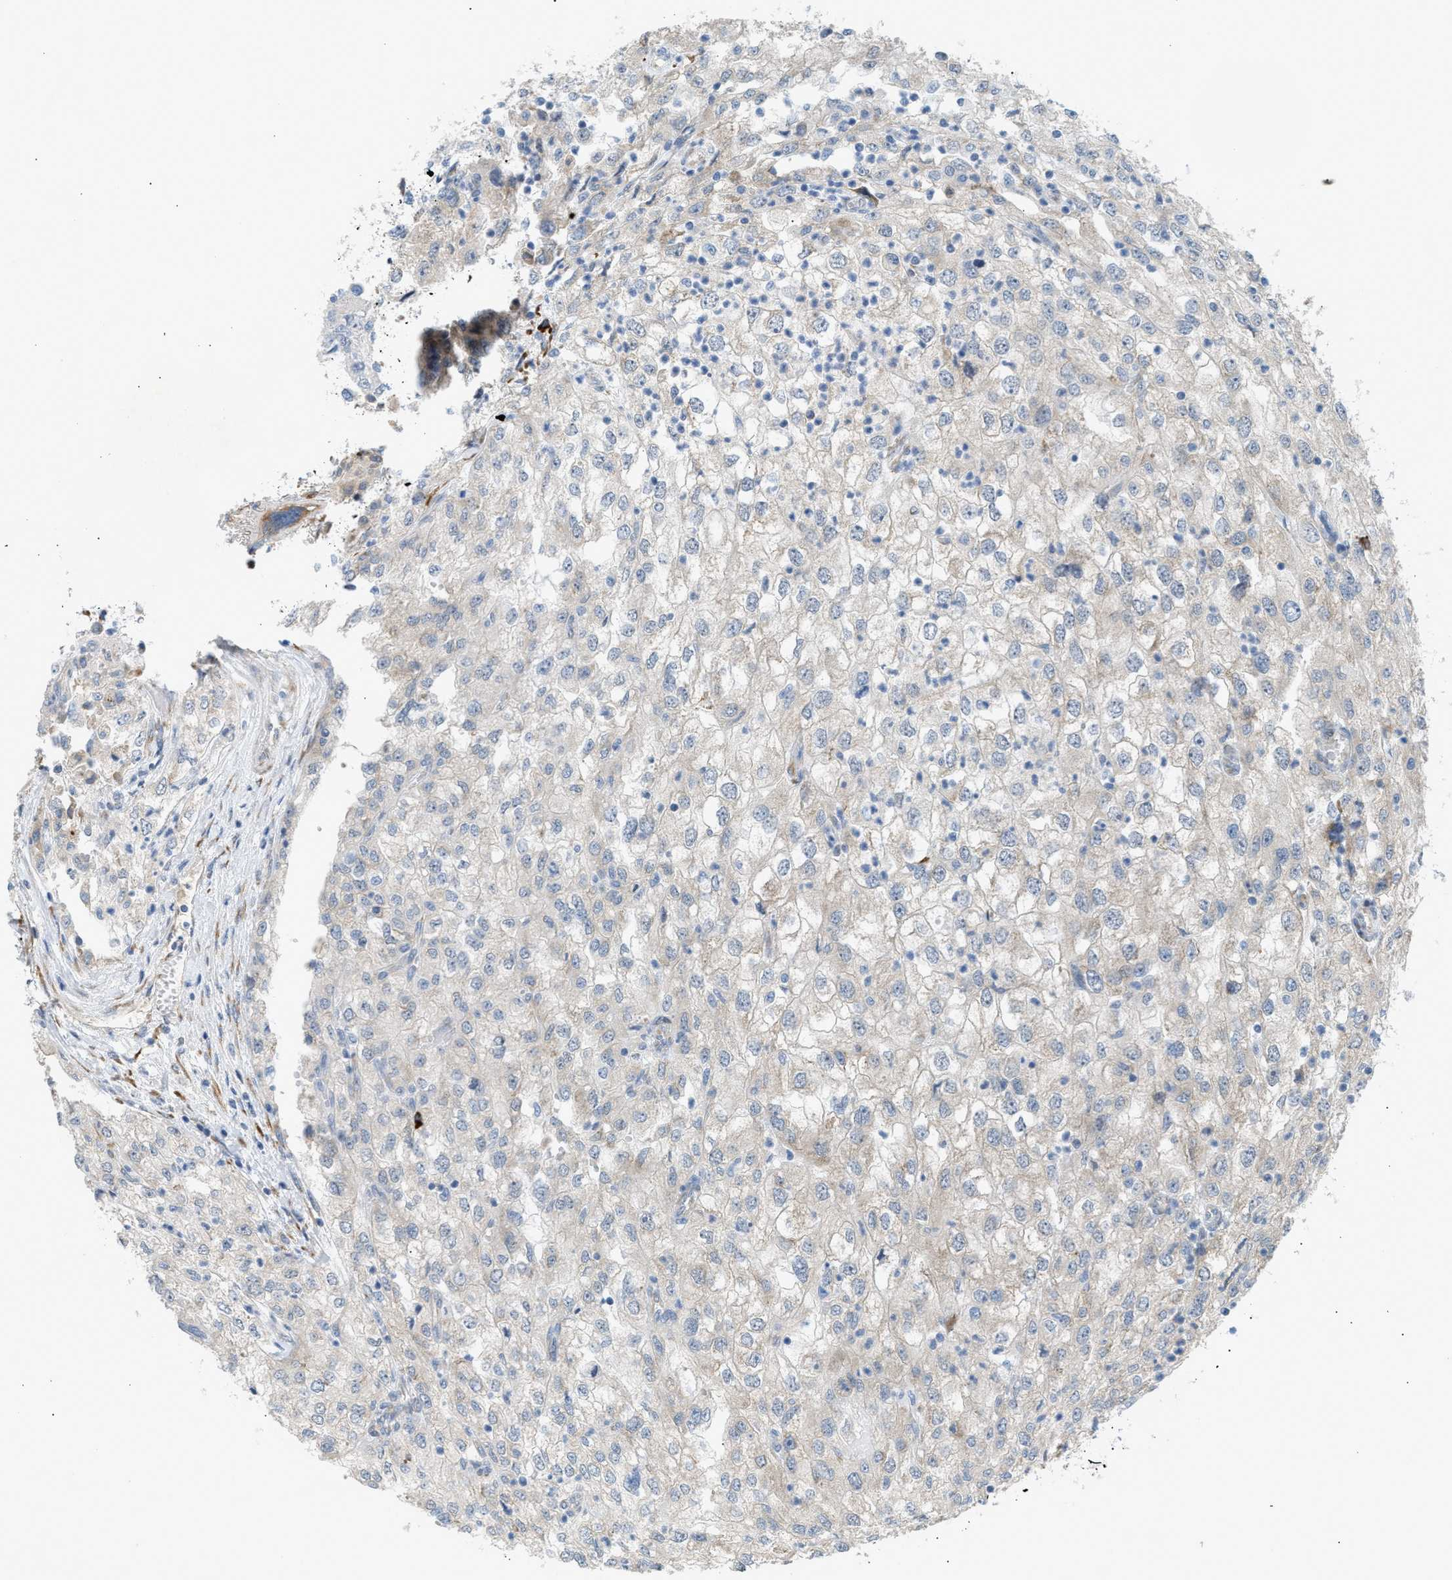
{"staining": {"intensity": "weak", "quantity": "<25%", "location": "cytoplasmic/membranous"}, "tissue": "renal cancer", "cell_type": "Tumor cells", "image_type": "cancer", "snomed": [{"axis": "morphology", "description": "Adenocarcinoma, NOS"}, {"axis": "topography", "description": "Kidney"}], "caption": "An immunohistochemistry (IHC) image of renal adenocarcinoma is shown. There is no staining in tumor cells of renal adenocarcinoma.", "gene": "KCNC2", "patient": {"sex": "female", "age": 54}}